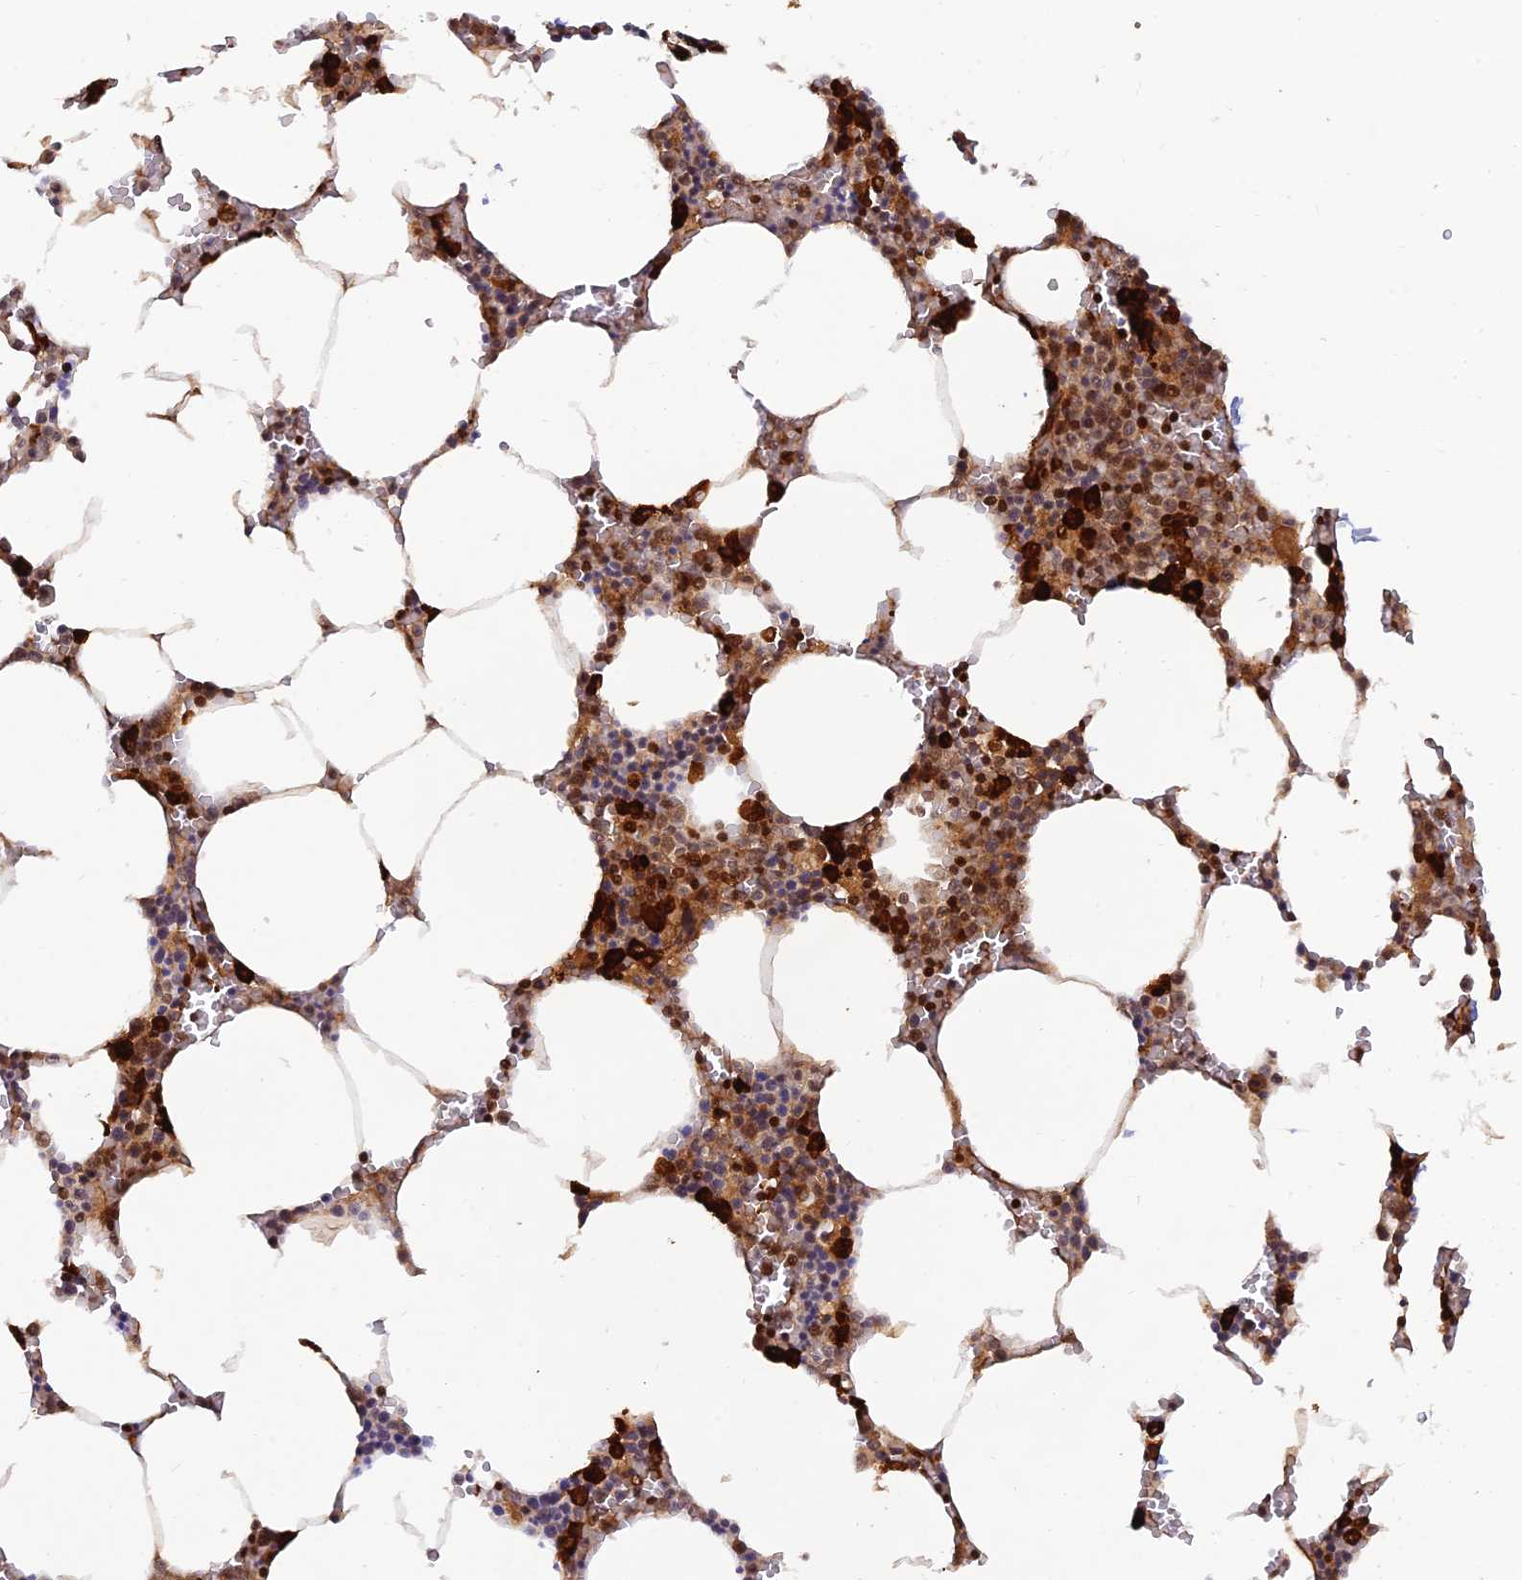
{"staining": {"intensity": "strong", "quantity": "<25%", "location": "cytoplasmic/membranous"}, "tissue": "bone marrow", "cell_type": "Hematopoietic cells", "image_type": "normal", "snomed": [{"axis": "morphology", "description": "Normal tissue, NOS"}, {"axis": "topography", "description": "Bone marrow"}], "caption": "A brown stain labels strong cytoplasmic/membranous positivity of a protein in hematopoietic cells of normal human bone marrow. The protein of interest is stained brown, and the nuclei are stained in blue (DAB (3,3'-diaminobenzidine) IHC with brightfield microscopy, high magnification).", "gene": "ZNF565", "patient": {"sex": "male", "age": 70}}